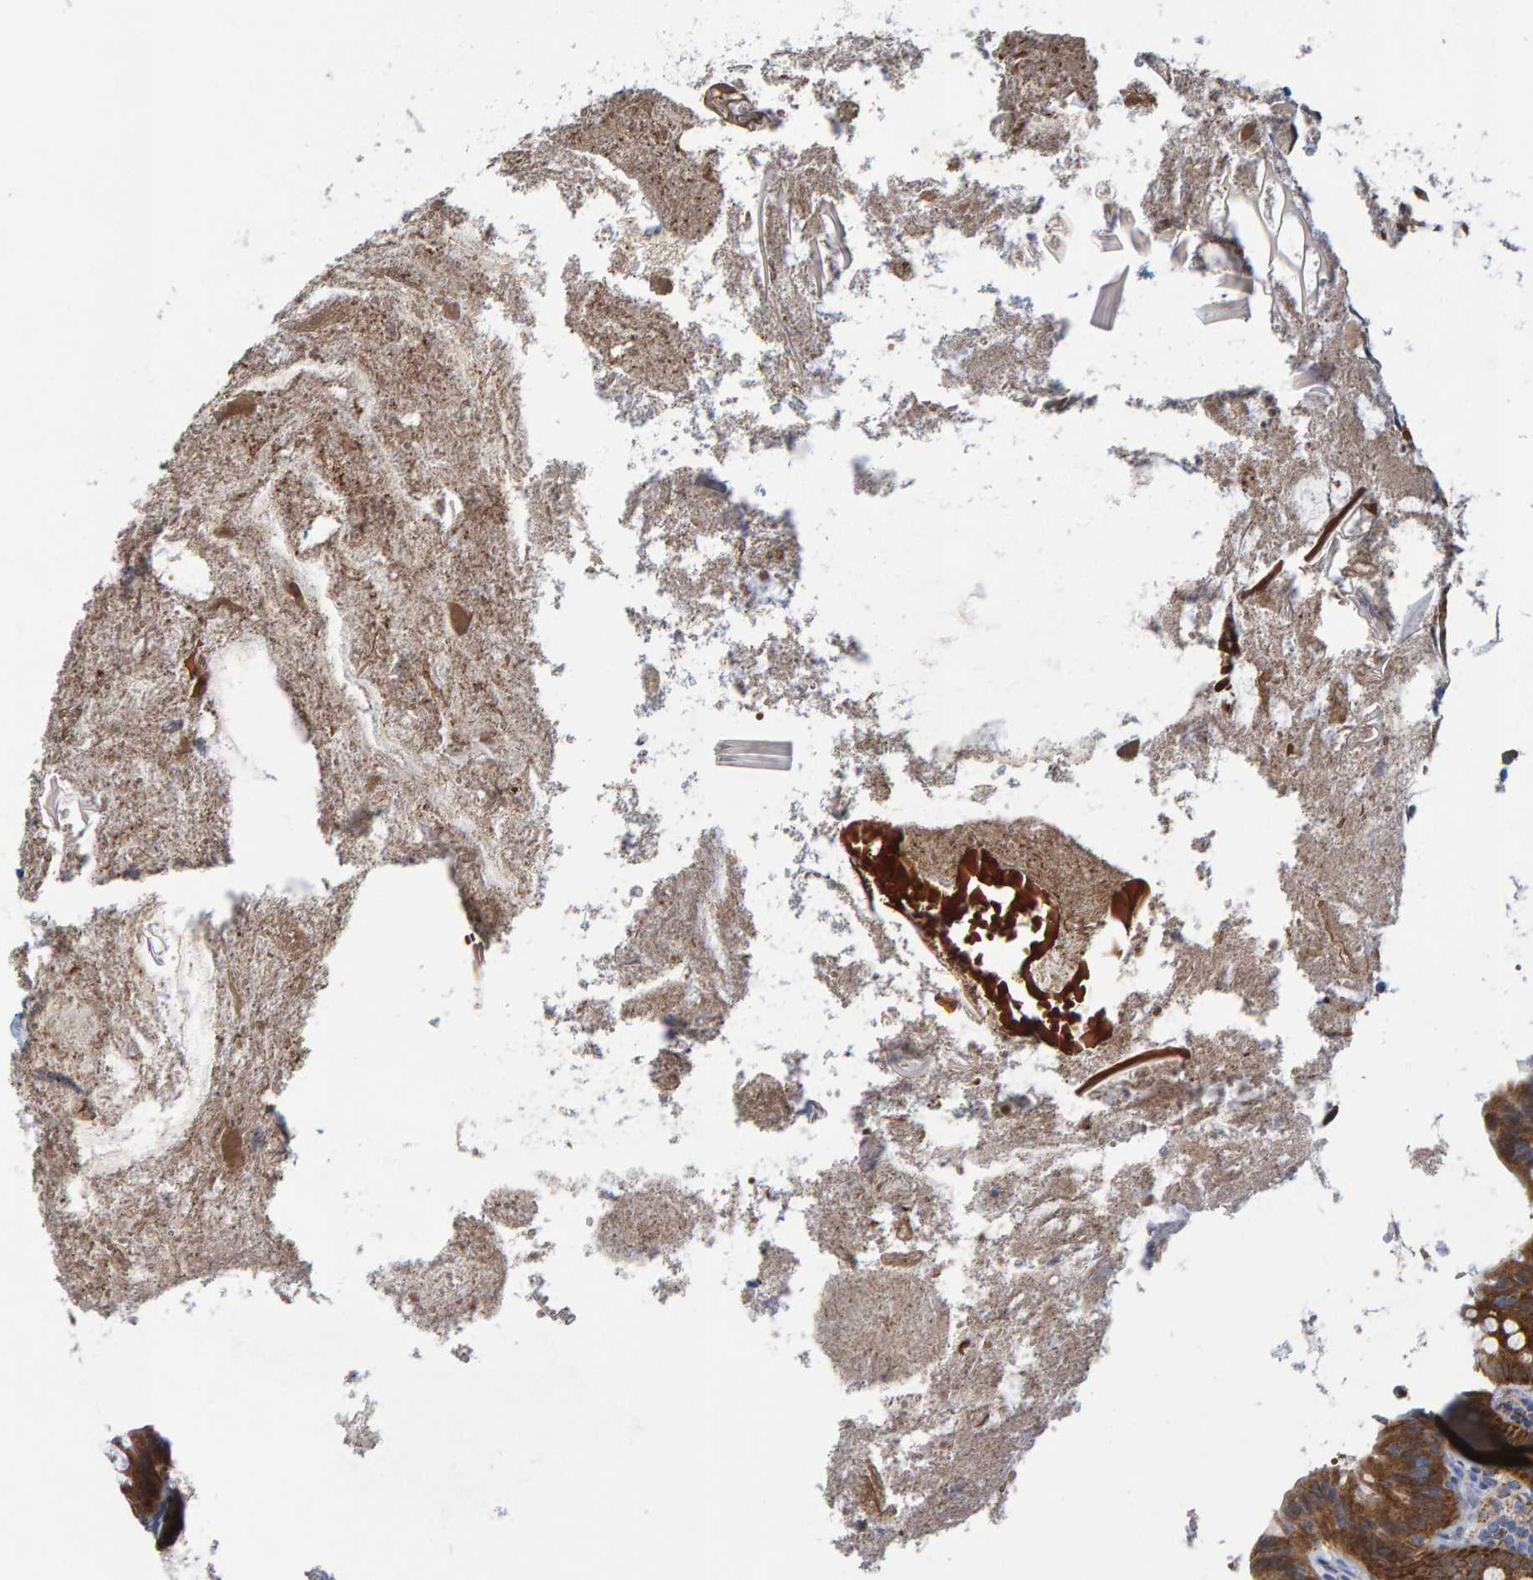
{"staining": {"intensity": "strong", "quantity": ">75%", "location": "cytoplasmic/membranous"}, "tissue": "appendix", "cell_type": "Glandular cells", "image_type": "normal", "snomed": [{"axis": "morphology", "description": "Normal tissue, NOS"}, {"axis": "topography", "description": "Appendix"}], "caption": "Immunohistochemical staining of unremarkable appendix exhibits high levels of strong cytoplasmic/membranous expression in about >75% of glandular cells. The protein is stained brown, and the nuclei are stained in blue (DAB IHC with brightfield microscopy, high magnification).", "gene": "MRPS7", "patient": {"sex": "male", "age": 52}}